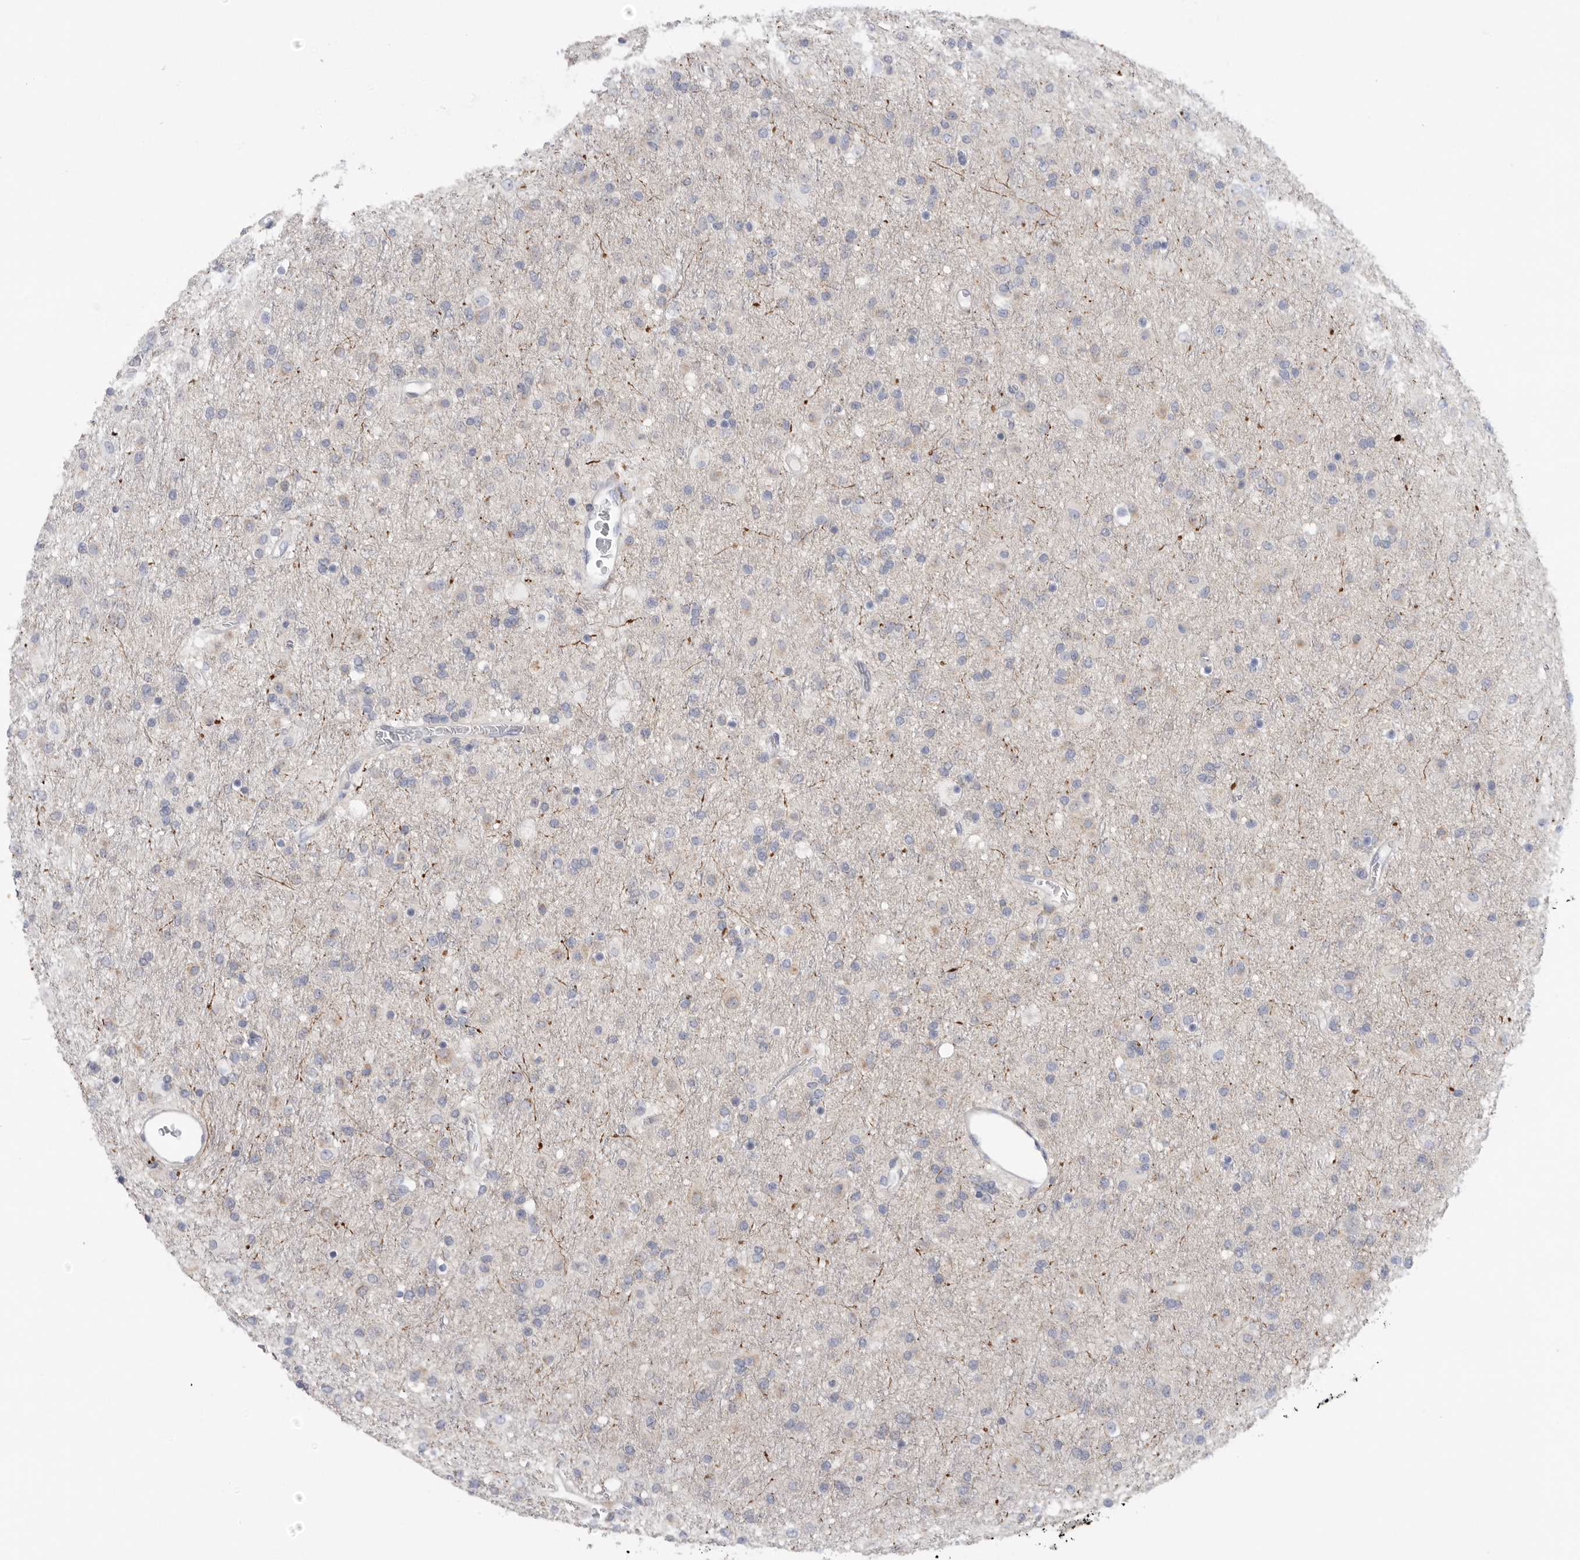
{"staining": {"intensity": "negative", "quantity": "none", "location": "none"}, "tissue": "glioma", "cell_type": "Tumor cells", "image_type": "cancer", "snomed": [{"axis": "morphology", "description": "Glioma, malignant, Low grade"}, {"axis": "topography", "description": "Brain"}], "caption": "The histopathology image displays no staining of tumor cells in glioma.", "gene": "MTFR1L", "patient": {"sex": "male", "age": 65}}